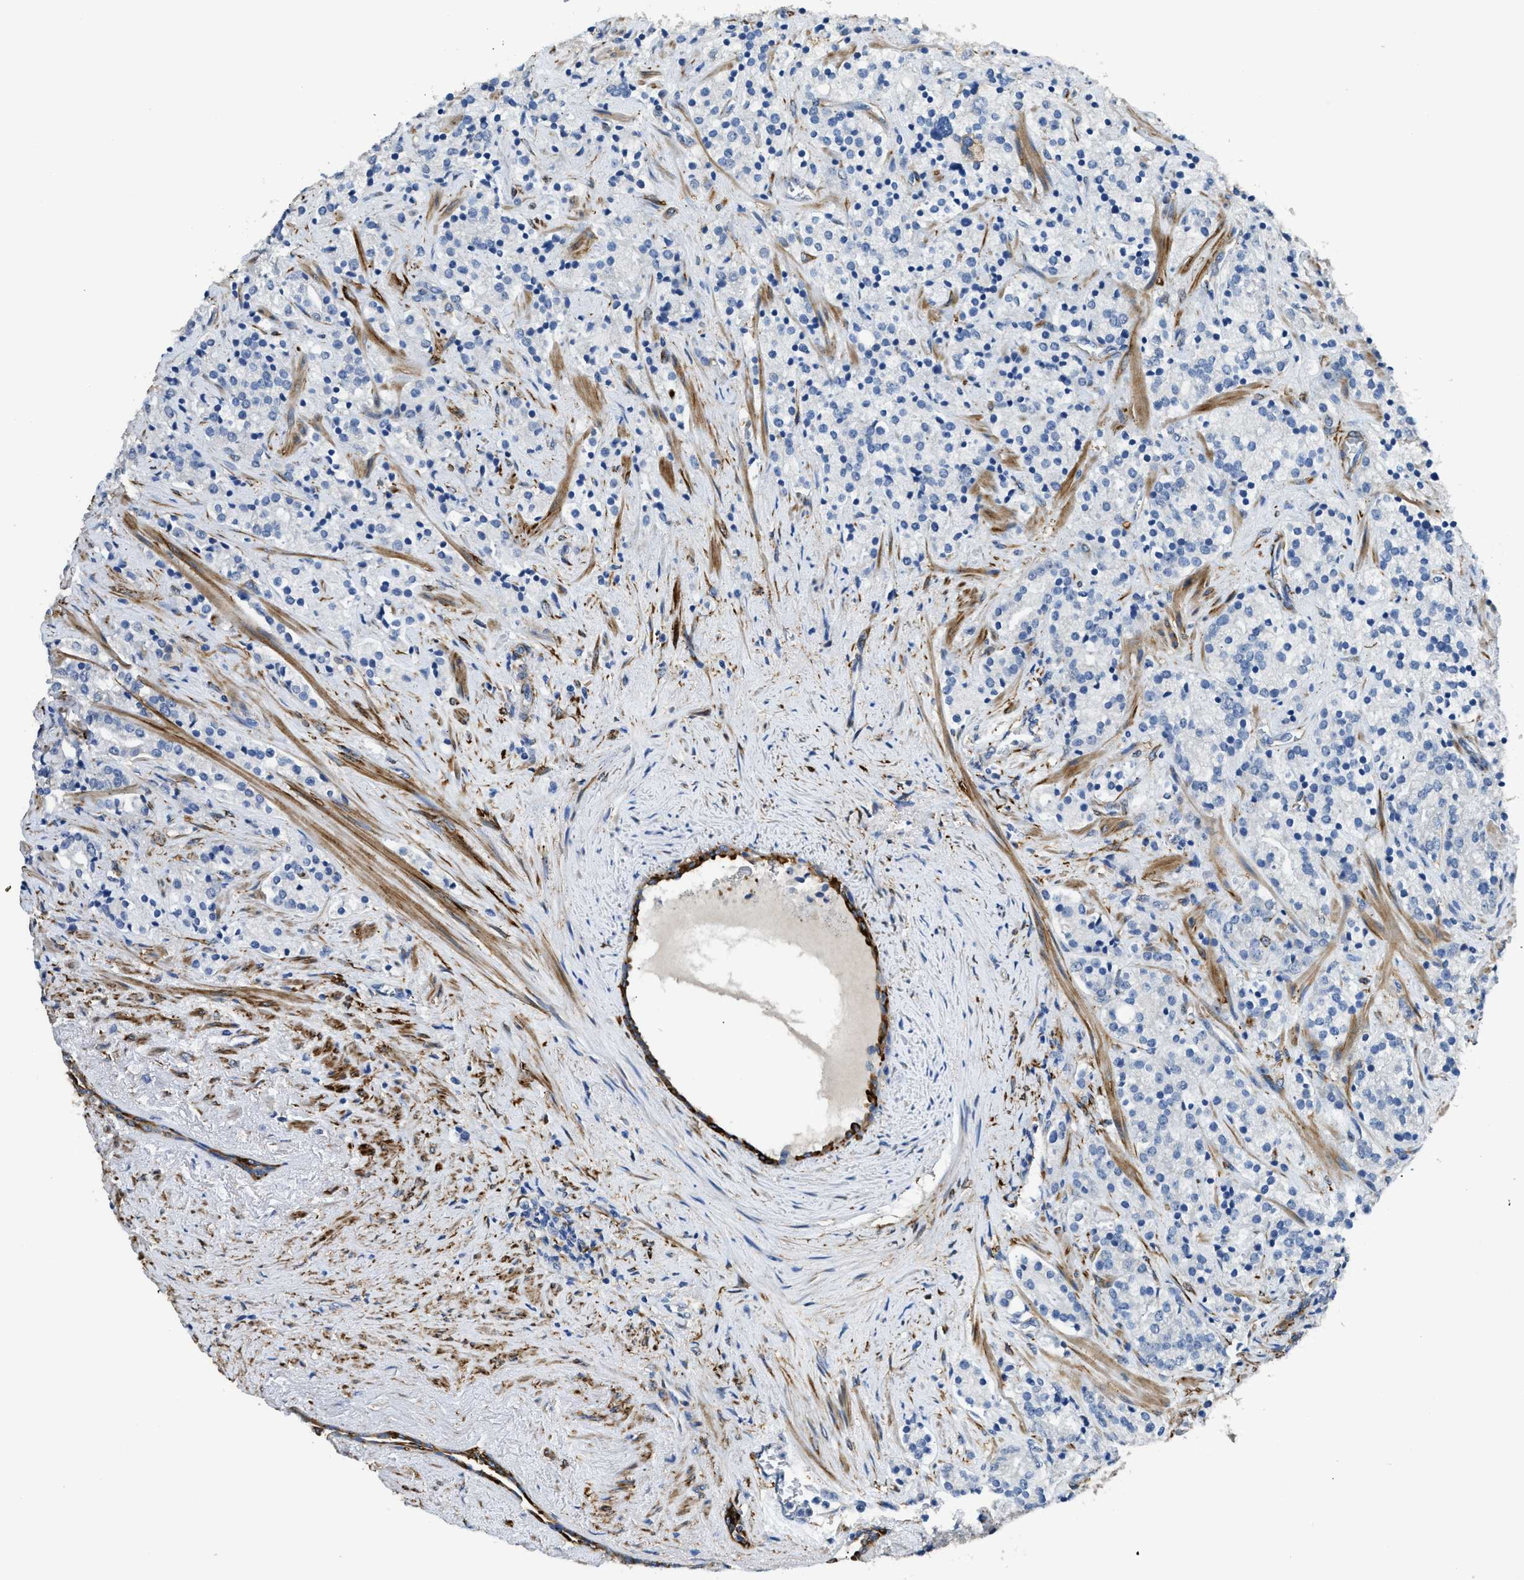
{"staining": {"intensity": "strong", "quantity": "<25%", "location": "cytoplasmic/membranous"}, "tissue": "prostate cancer", "cell_type": "Tumor cells", "image_type": "cancer", "snomed": [{"axis": "morphology", "description": "Adenocarcinoma, High grade"}, {"axis": "topography", "description": "Prostate"}], "caption": "Prostate adenocarcinoma (high-grade) tissue demonstrates strong cytoplasmic/membranous positivity in about <25% of tumor cells, visualized by immunohistochemistry. (DAB (3,3'-diaminobenzidine) IHC, brown staining for protein, blue staining for nuclei).", "gene": "ZSWIM5", "patient": {"sex": "male", "age": 71}}